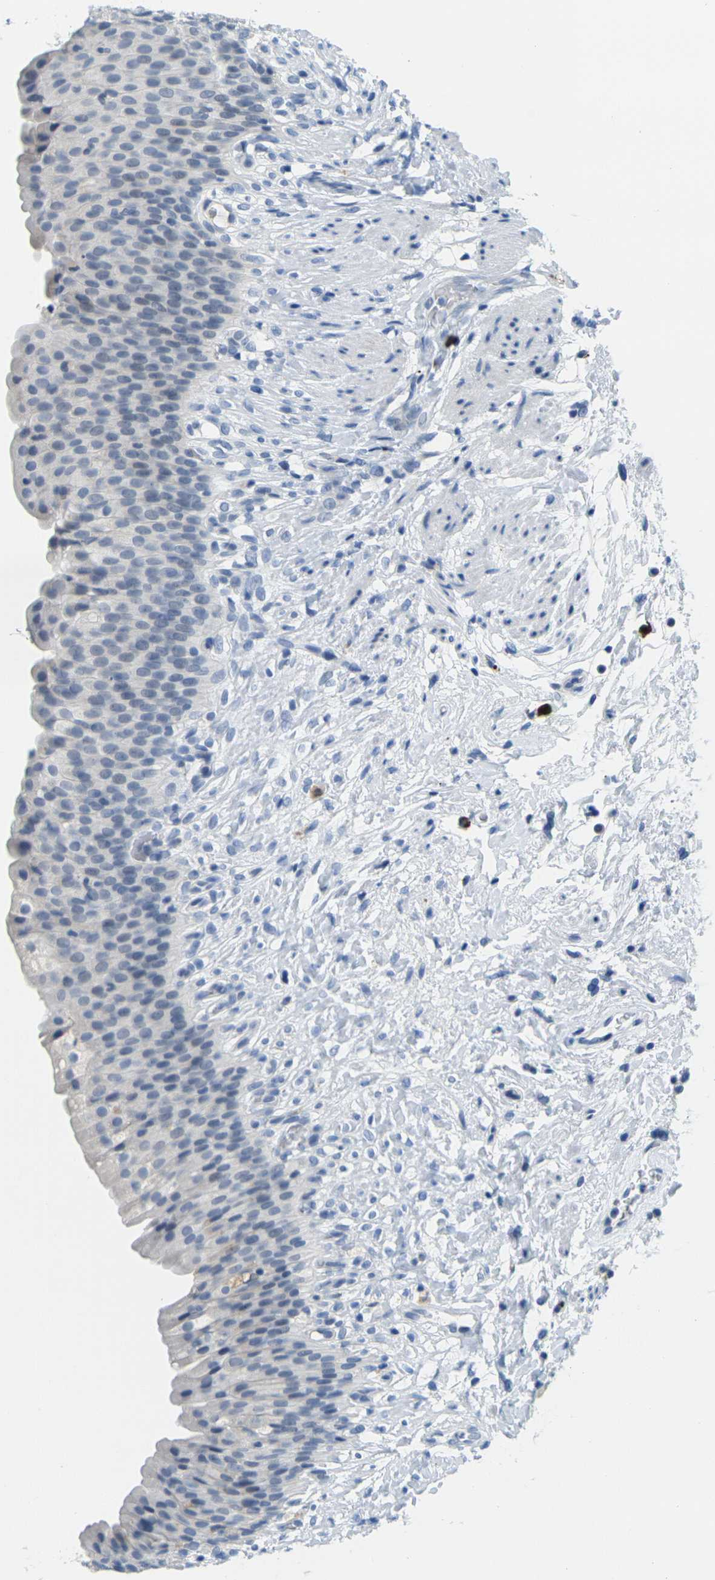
{"staining": {"intensity": "negative", "quantity": "none", "location": "none"}, "tissue": "urinary bladder", "cell_type": "Urothelial cells", "image_type": "normal", "snomed": [{"axis": "morphology", "description": "Normal tissue, NOS"}, {"axis": "topography", "description": "Urinary bladder"}], "caption": "Immunohistochemistry of unremarkable human urinary bladder demonstrates no positivity in urothelial cells. (DAB IHC, high magnification).", "gene": "GPR15", "patient": {"sex": "female", "age": 79}}